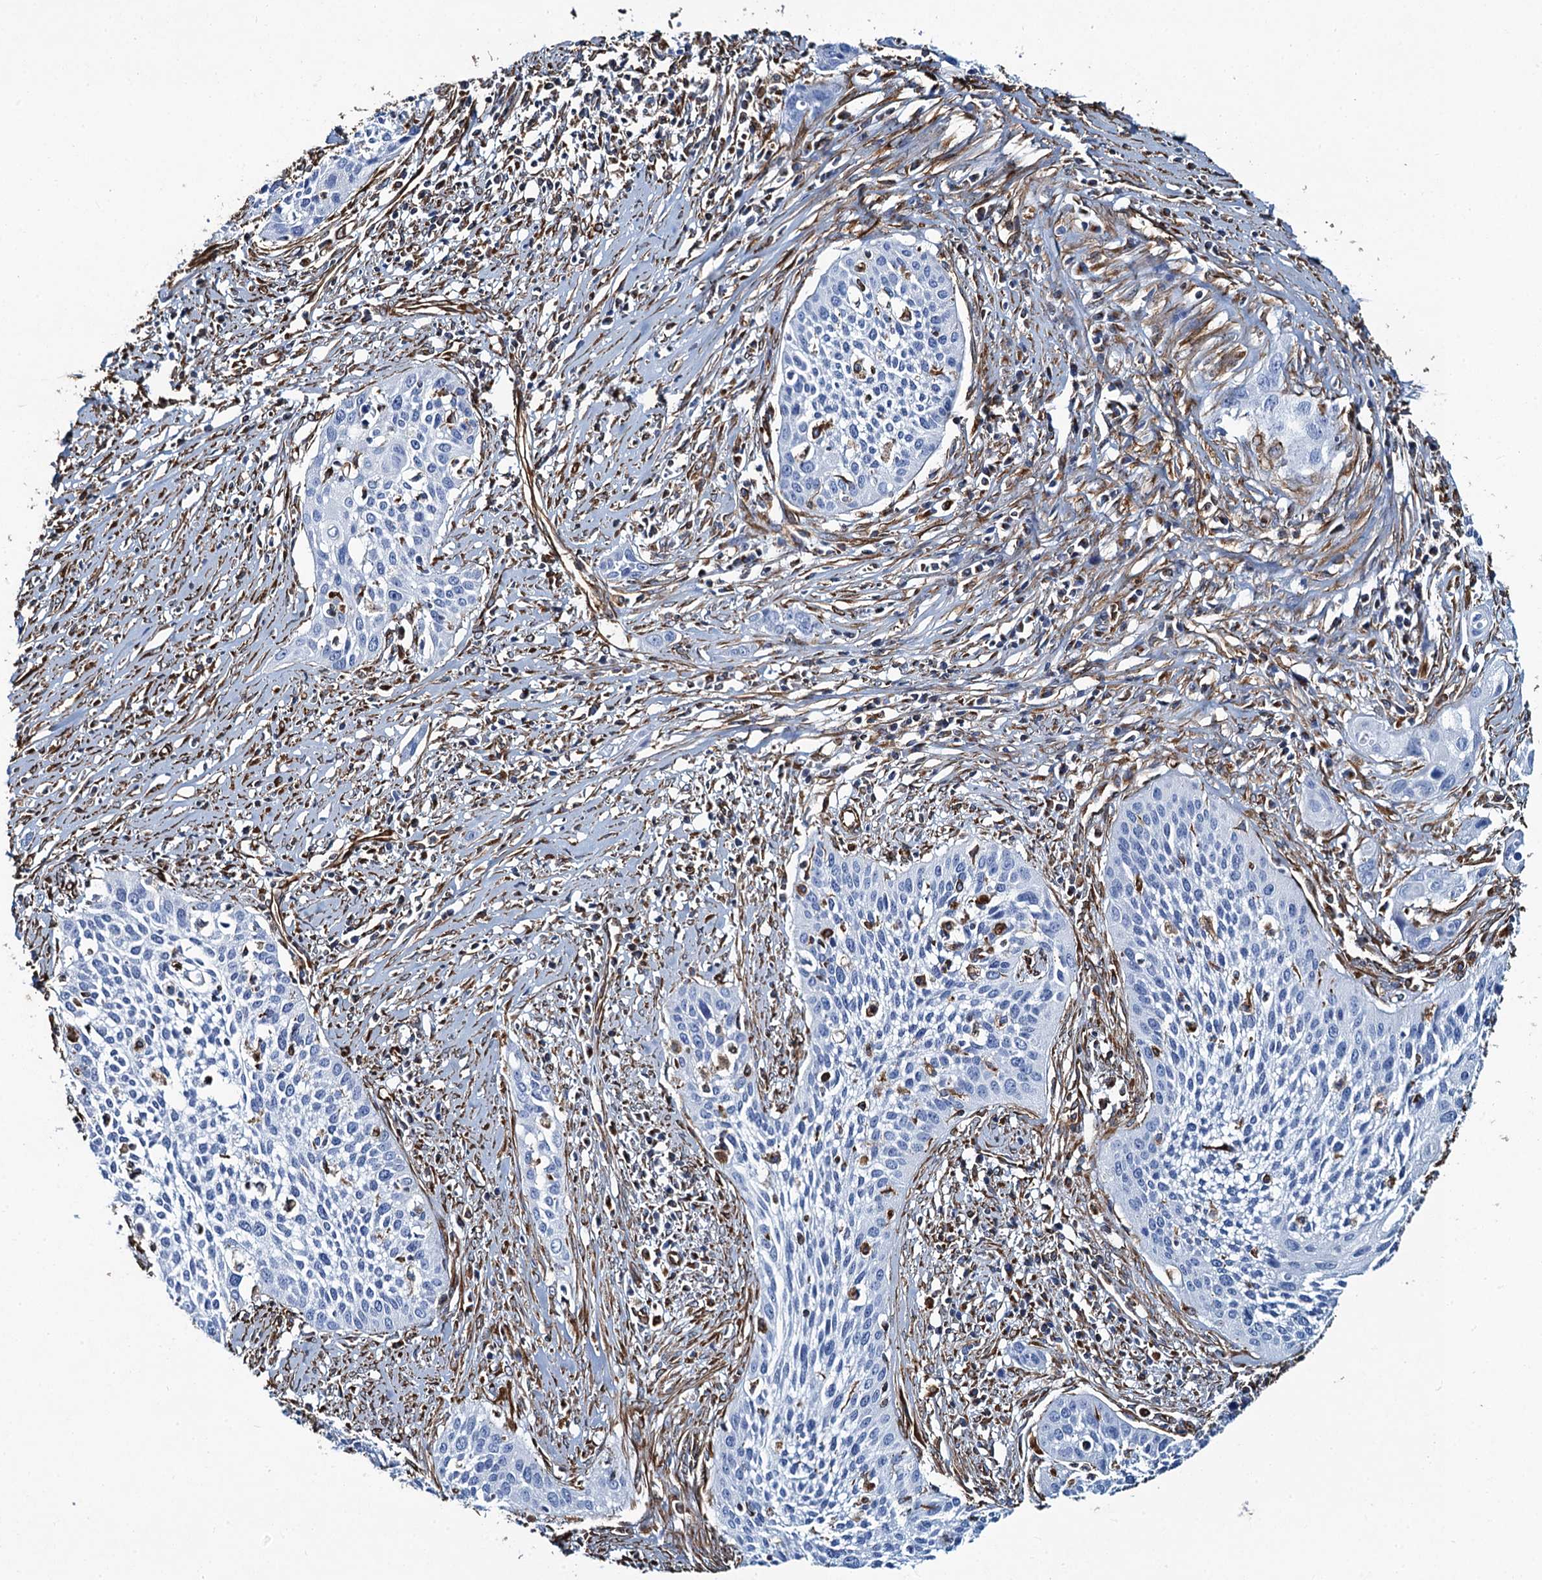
{"staining": {"intensity": "negative", "quantity": "none", "location": "none"}, "tissue": "cervical cancer", "cell_type": "Tumor cells", "image_type": "cancer", "snomed": [{"axis": "morphology", "description": "Squamous cell carcinoma, NOS"}, {"axis": "topography", "description": "Cervix"}], "caption": "Tumor cells are negative for brown protein staining in cervical cancer.", "gene": "PGM2", "patient": {"sex": "female", "age": 34}}